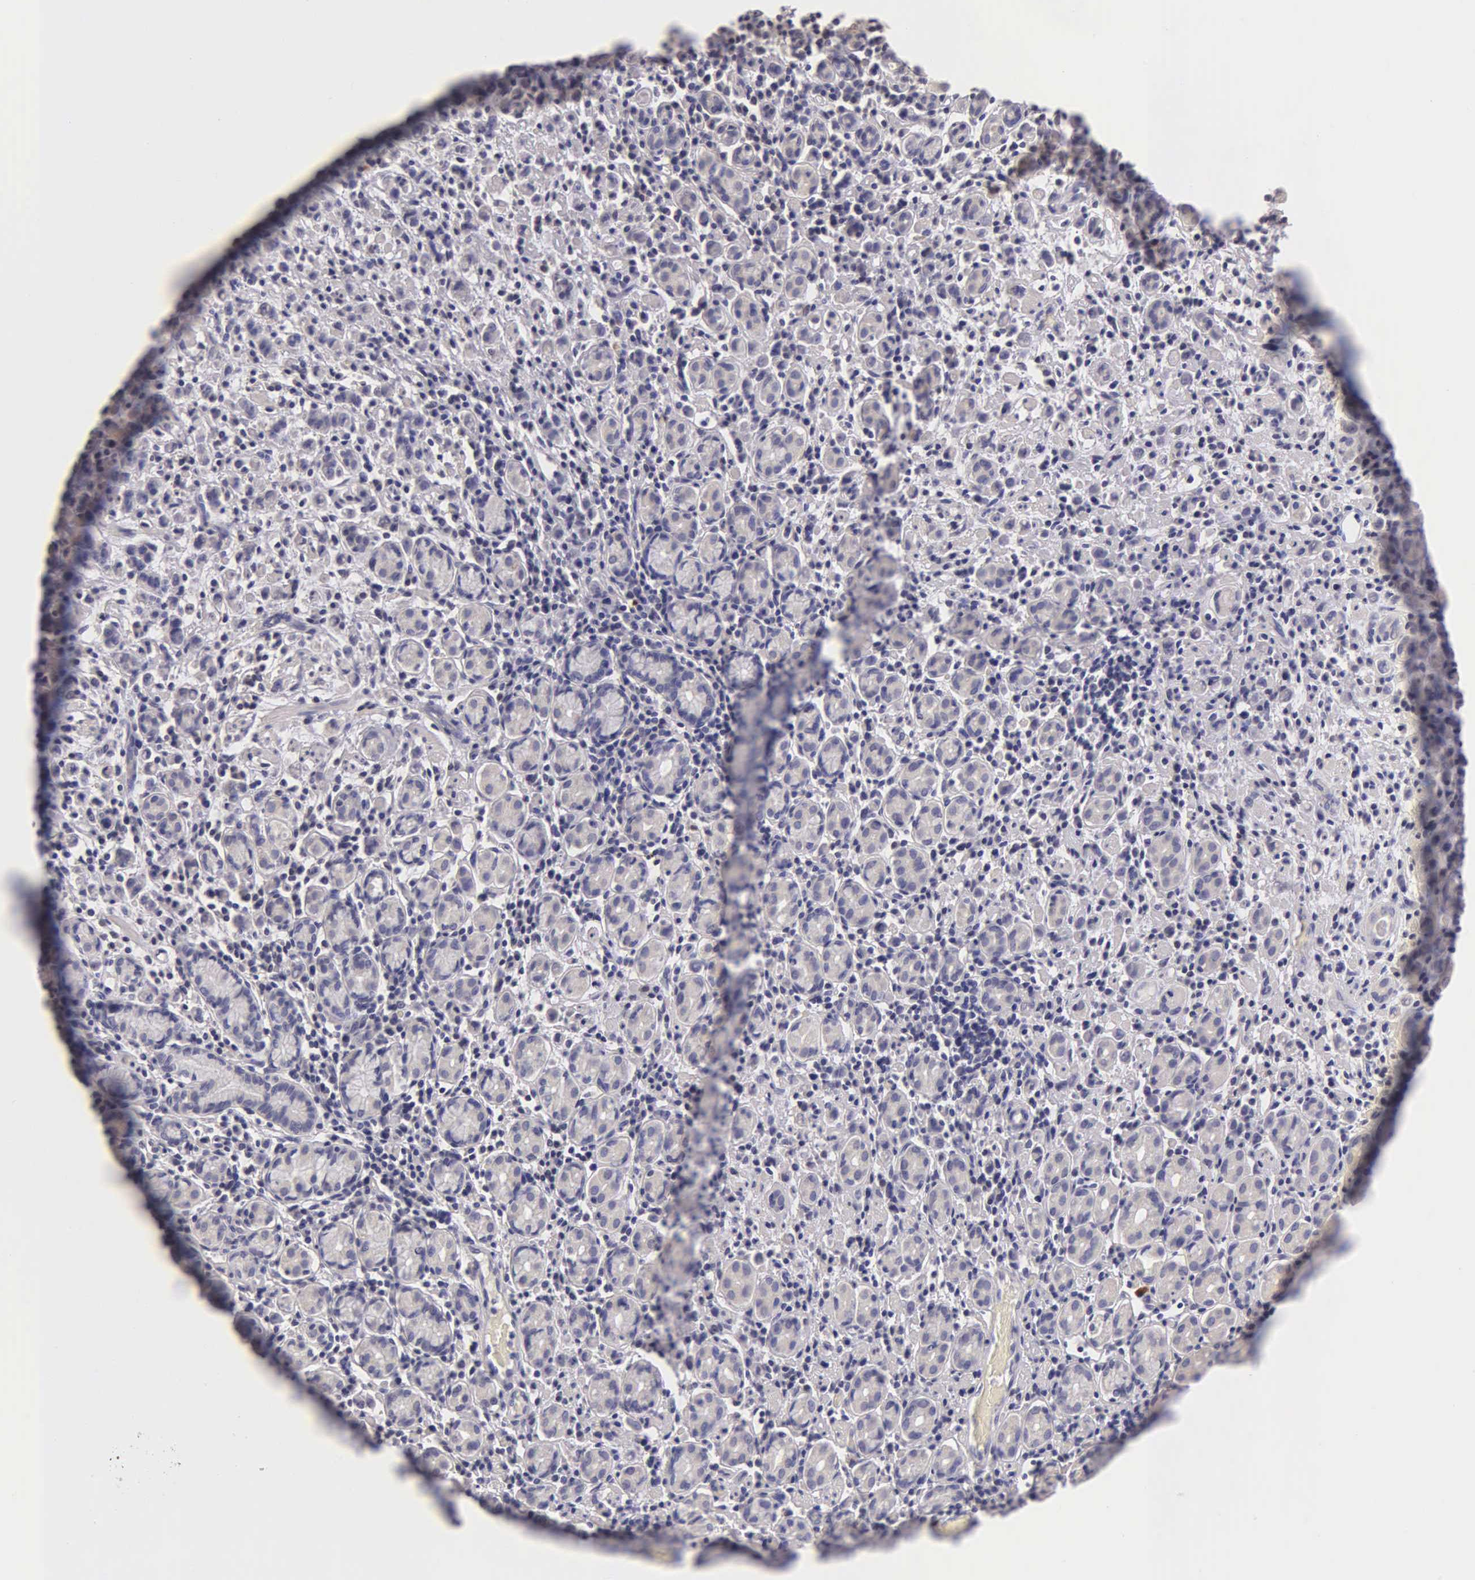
{"staining": {"intensity": "negative", "quantity": "none", "location": "none"}, "tissue": "stomach cancer", "cell_type": "Tumor cells", "image_type": "cancer", "snomed": [{"axis": "morphology", "description": "Adenocarcinoma, NOS"}, {"axis": "topography", "description": "Stomach, lower"}], "caption": "DAB (3,3'-diaminobenzidine) immunohistochemical staining of human adenocarcinoma (stomach) demonstrates no significant positivity in tumor cells.", "gene": "ESR1", "patient": {"sex": "male", "age": 88}}